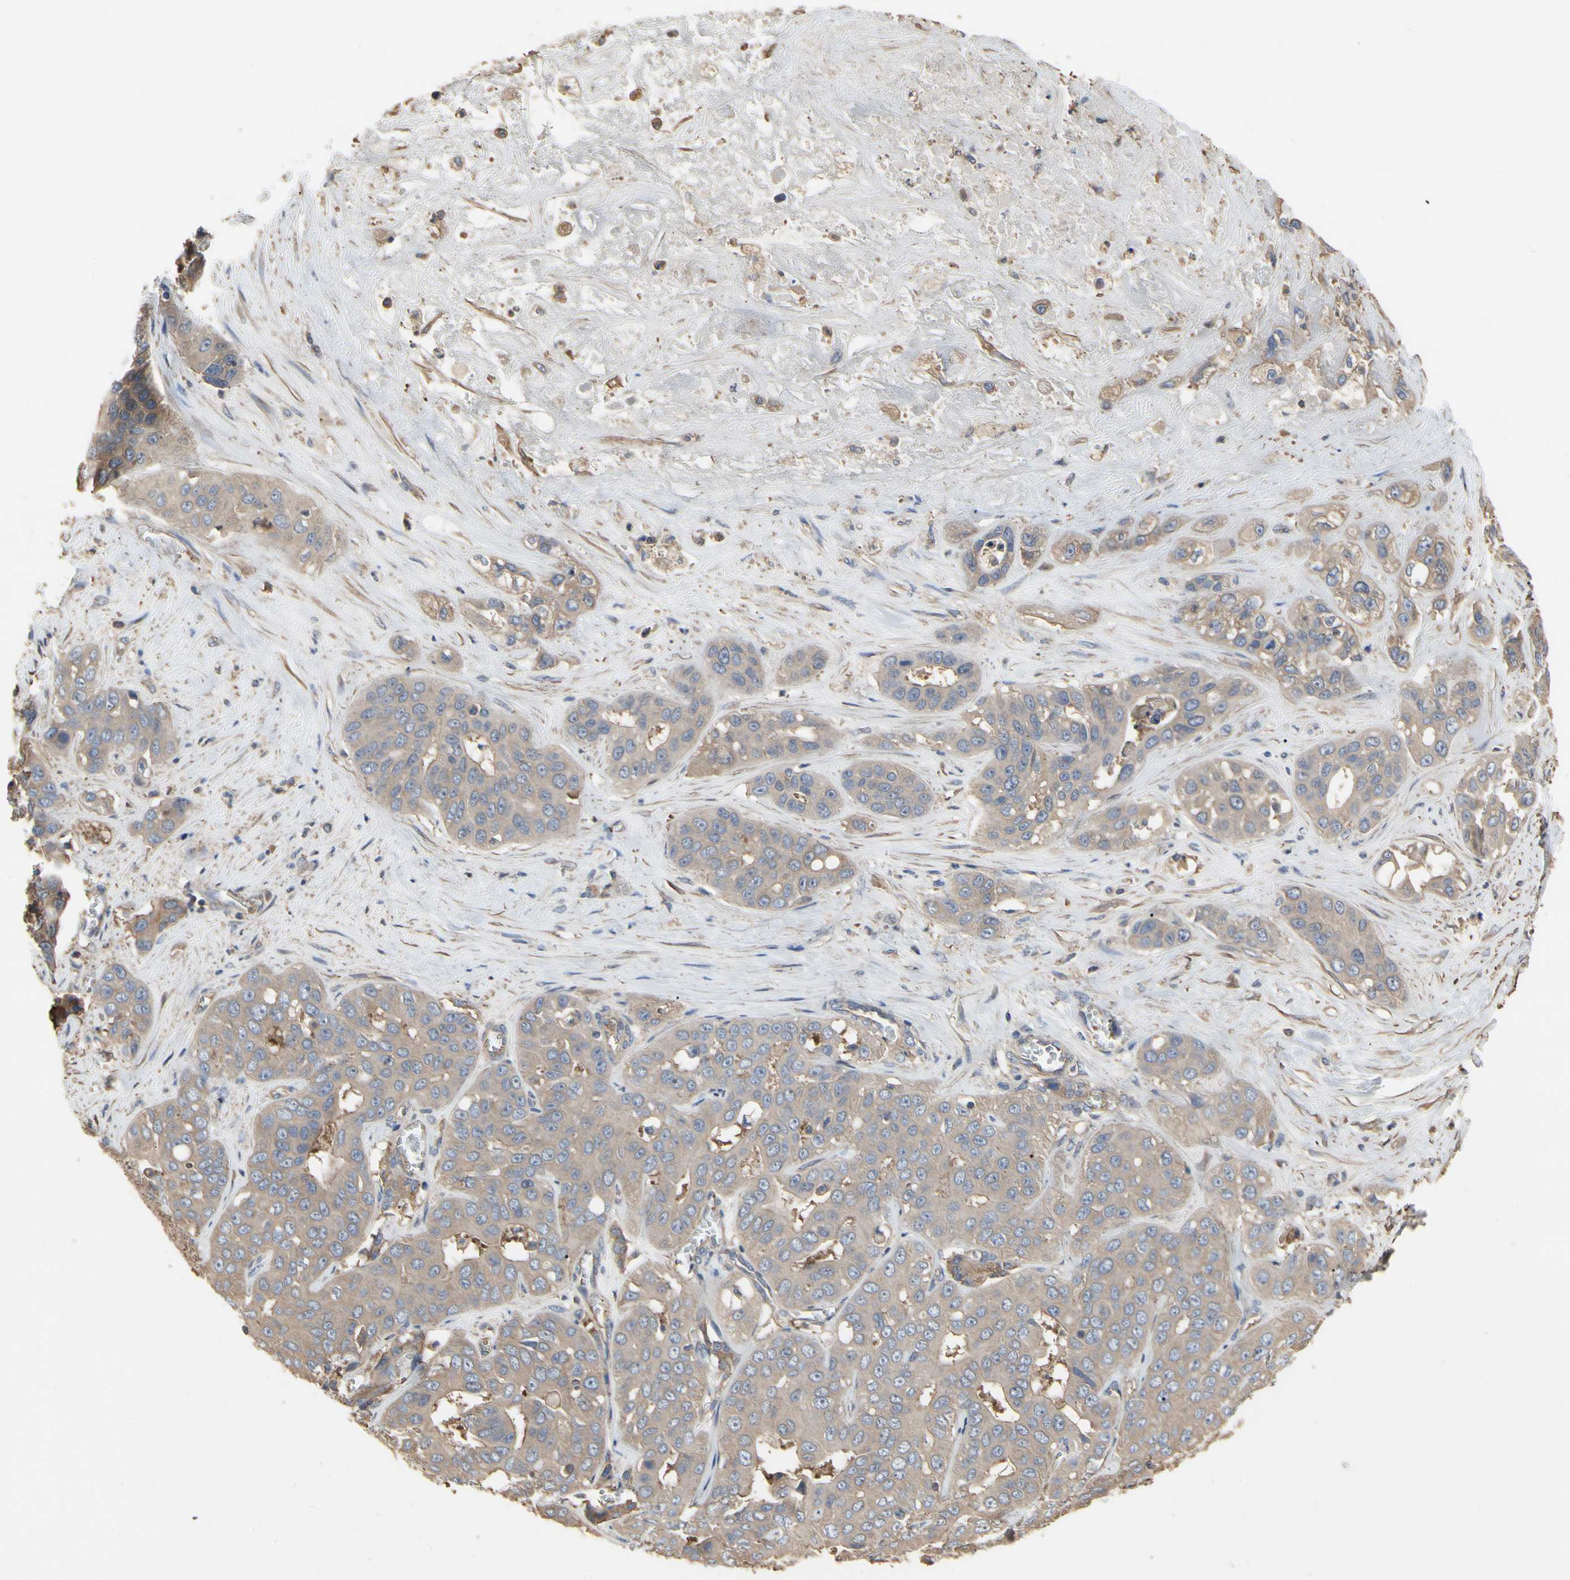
{"staining": {"intensity": "weak", "quantity": ">75%", "location": "cytoplasmic/membranous"}, "tissue": "liver cancer", "cell_type": "Tumor cells", "image_type": "cancer", "snomed": [{"axis": "morphology", "description": "Cholangiocarcinoma"}, {"axis": "topography", "description": "Liver"}], "caption": "This image demonstrates liver cancer stained with IHC to label a protein in brown. The cytoplasmic/membranous of tumor cells show weak positivity for the protein. Nuclei are counter-stained blue.", "gene": "PDZK1", "patient": {"sex": "female", "age": 52}}